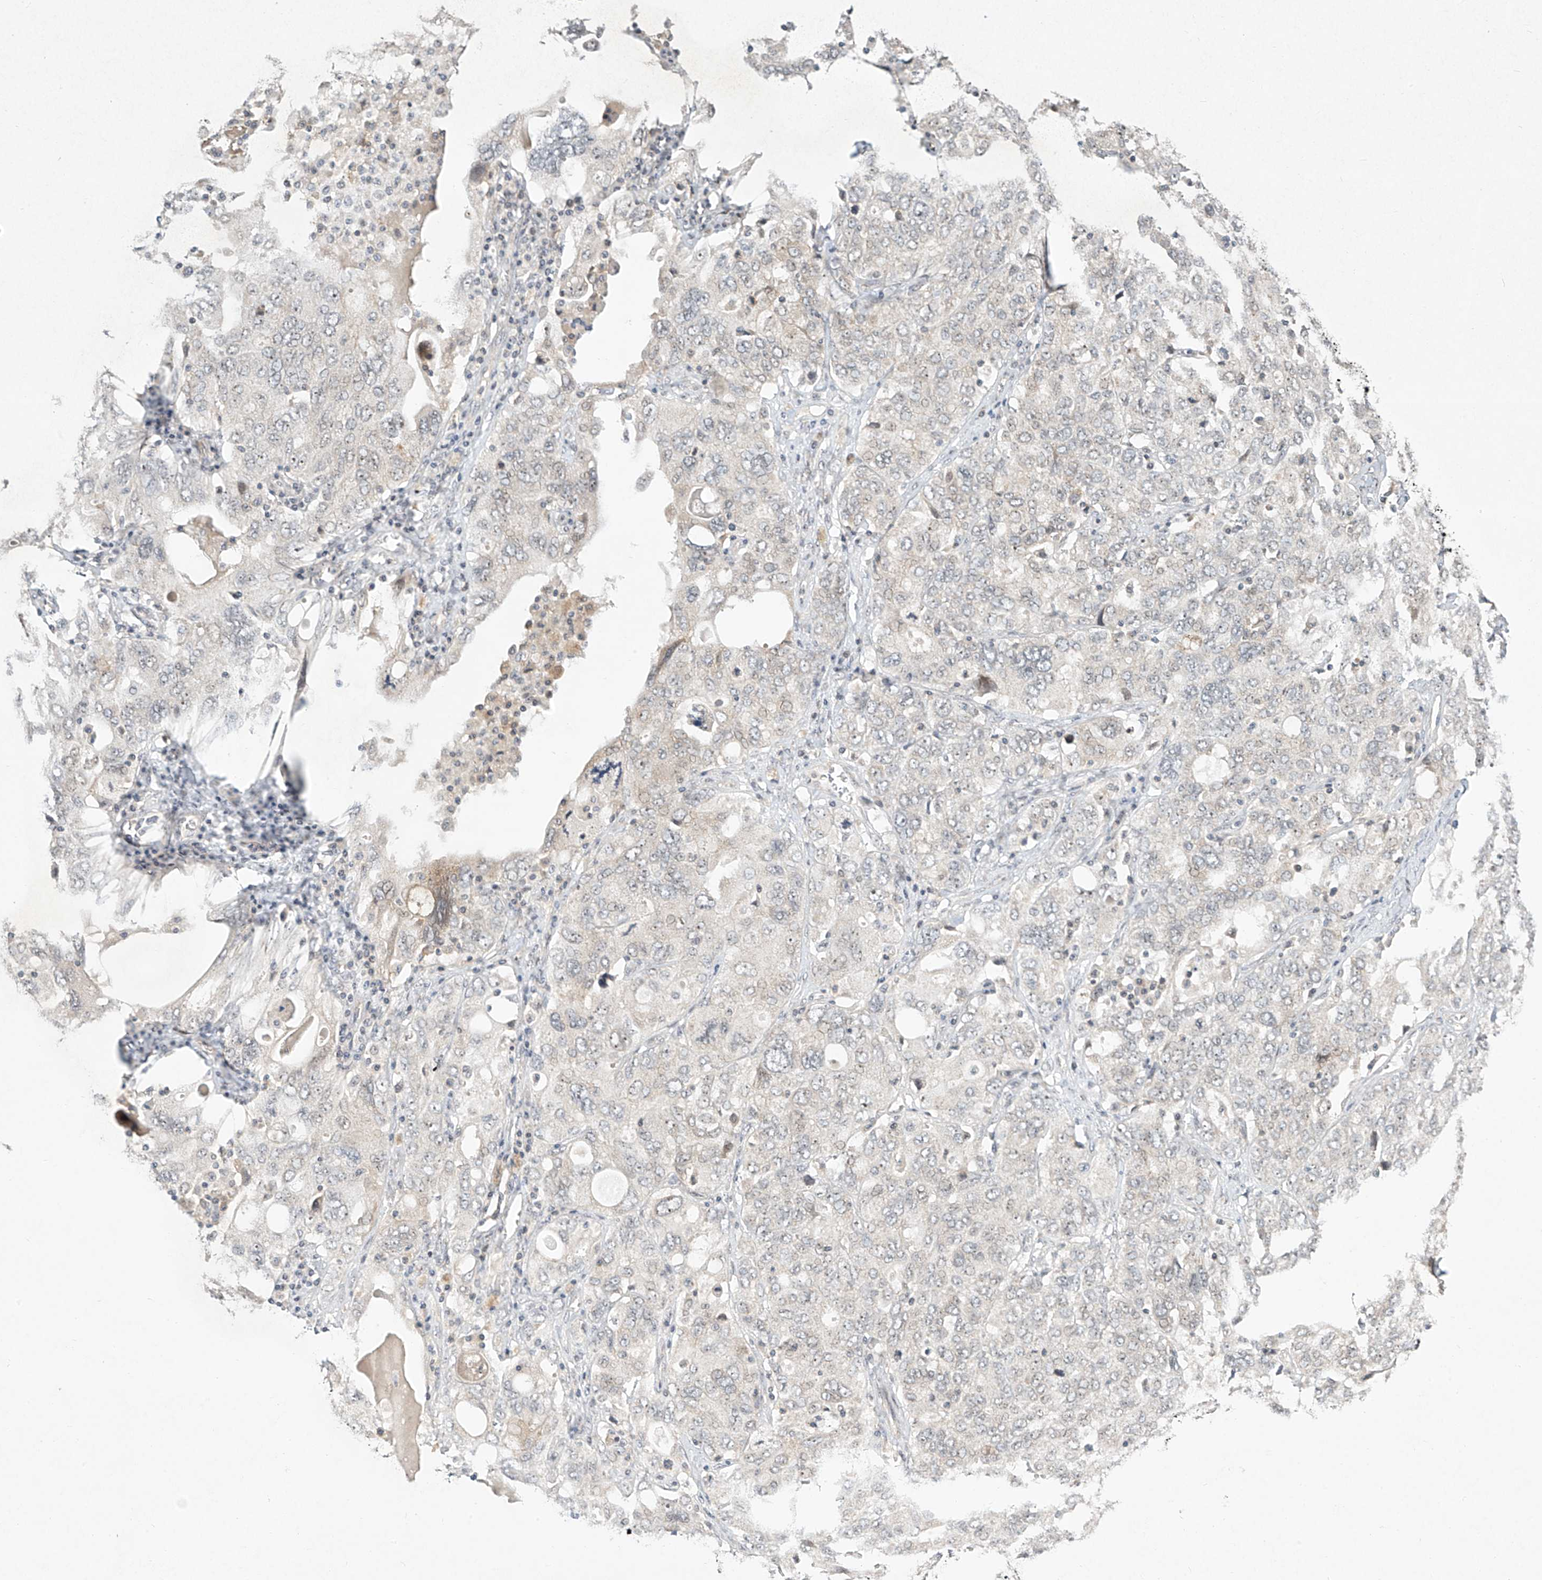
{"staining": {"intensity": "negative", "quantity": "none", "location": "none"}, "tissue": "ovarian cancer", "cell_type": "Tumor cells", "image_type": "cancer", "snomed": [{"axis": "morphology", "description": "Carcinoma, endometroid"}, {"axis": "topography", "description": "Ovary"}], "caption": "Tumor cells show no significant positivity in ovarian cancer (endometroid carcinoma).", "gene": "TASP1", "patient": {"sex": "female", "age": 62}}